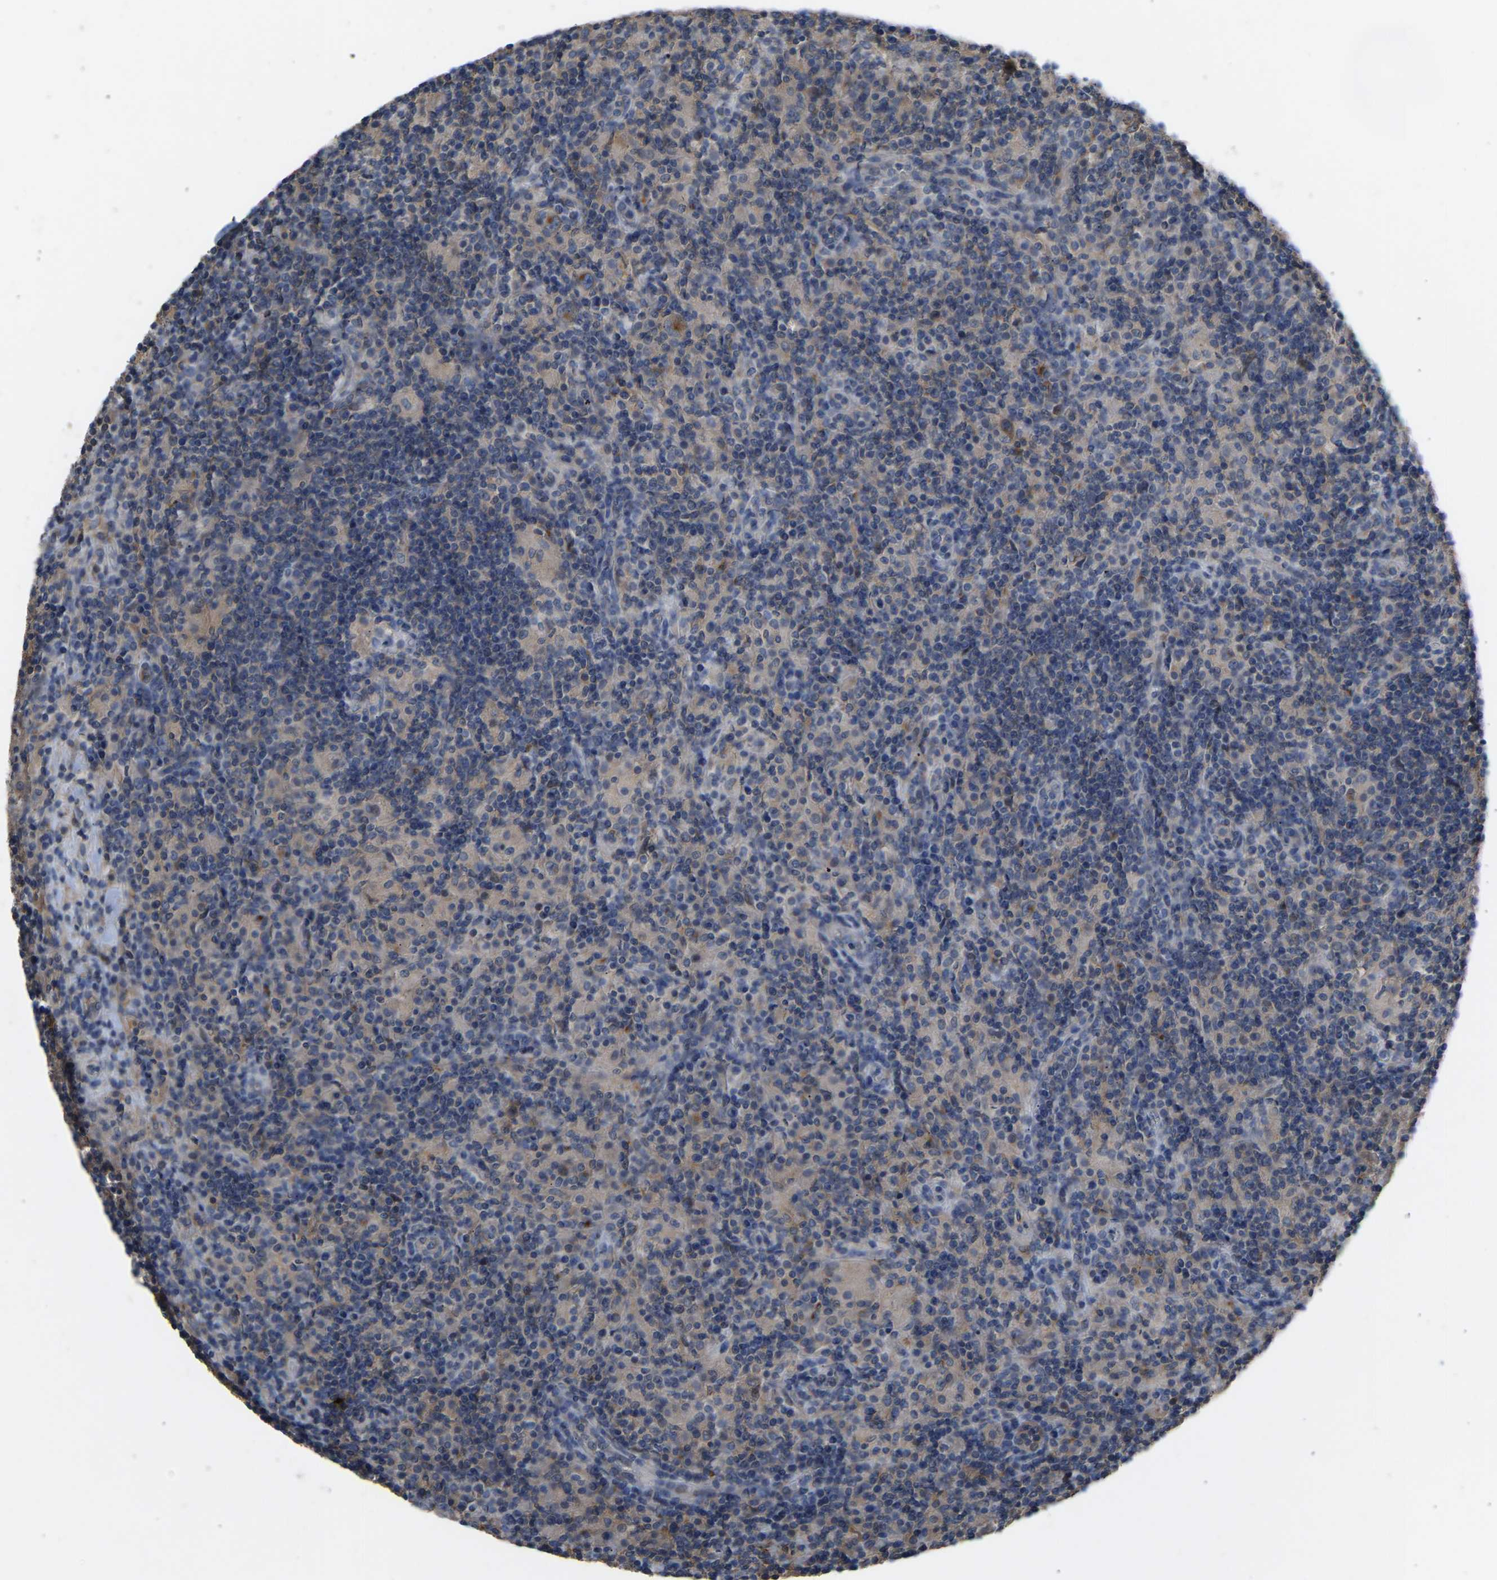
{"staining": {"intensity": "negative", "quantity": "none", "location": "none"}, "tissue": "lymphoma", "cell_type": "Tumor cells", "image_type": "cancer", "snomed": [{"axis": "morphology", "description": "Hodgkin's disease, NOS"}, {"axis": "topography", "description": "Lymph node"}], "caption": "The immunohistochemistry image has no significant expression in tumor cells of lymphoma tissue.", "gene": "RGP1", "patient": {"sex": "male", "age": 70}}